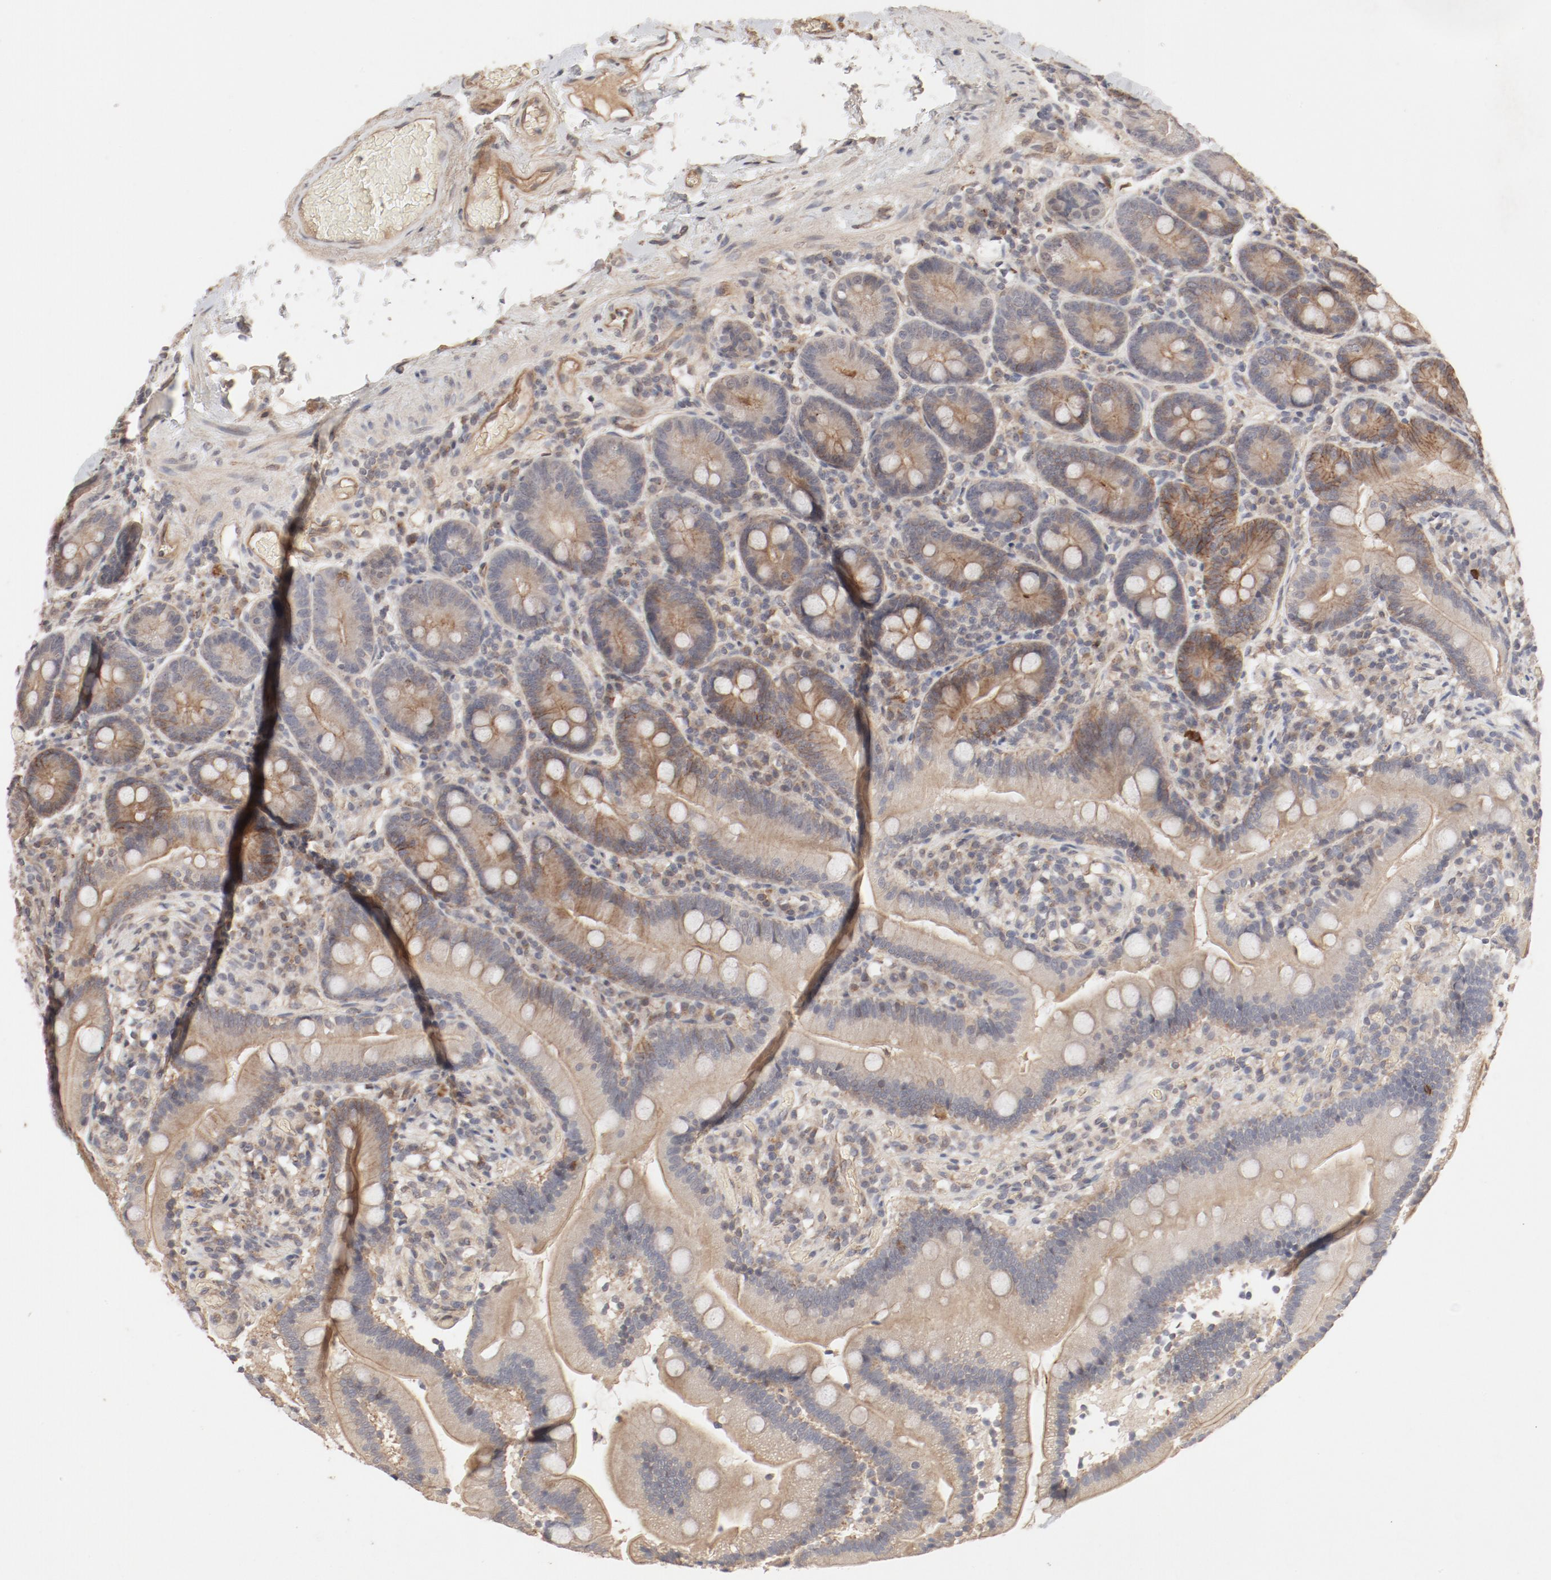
{"staining": {"intensity": "moderate", "quantity": ">75%", "location": "cytoplasmic/membranous,nuclear"}, "tissue": "duodenum", "cell_type": "Glandular cells", "image_type": "normal", "snomed": [{"axis": "morphology", "description": "Normal tissue, NOS"}, {"axis": "topography", "description": "Duodenum"}], "caption": "Benign duodenum reveals moderate cytoplasmic/membranous,nuclear staining in about >75% of glandular cells, visualized by immunohistochemistry. The protein is stained brown, and the nuclei are stained in blue (DAB IHC with brightfield microscopy, high magnification).", "gene": "IL3RA", "patient": {"sex": "male", "age": 66}}